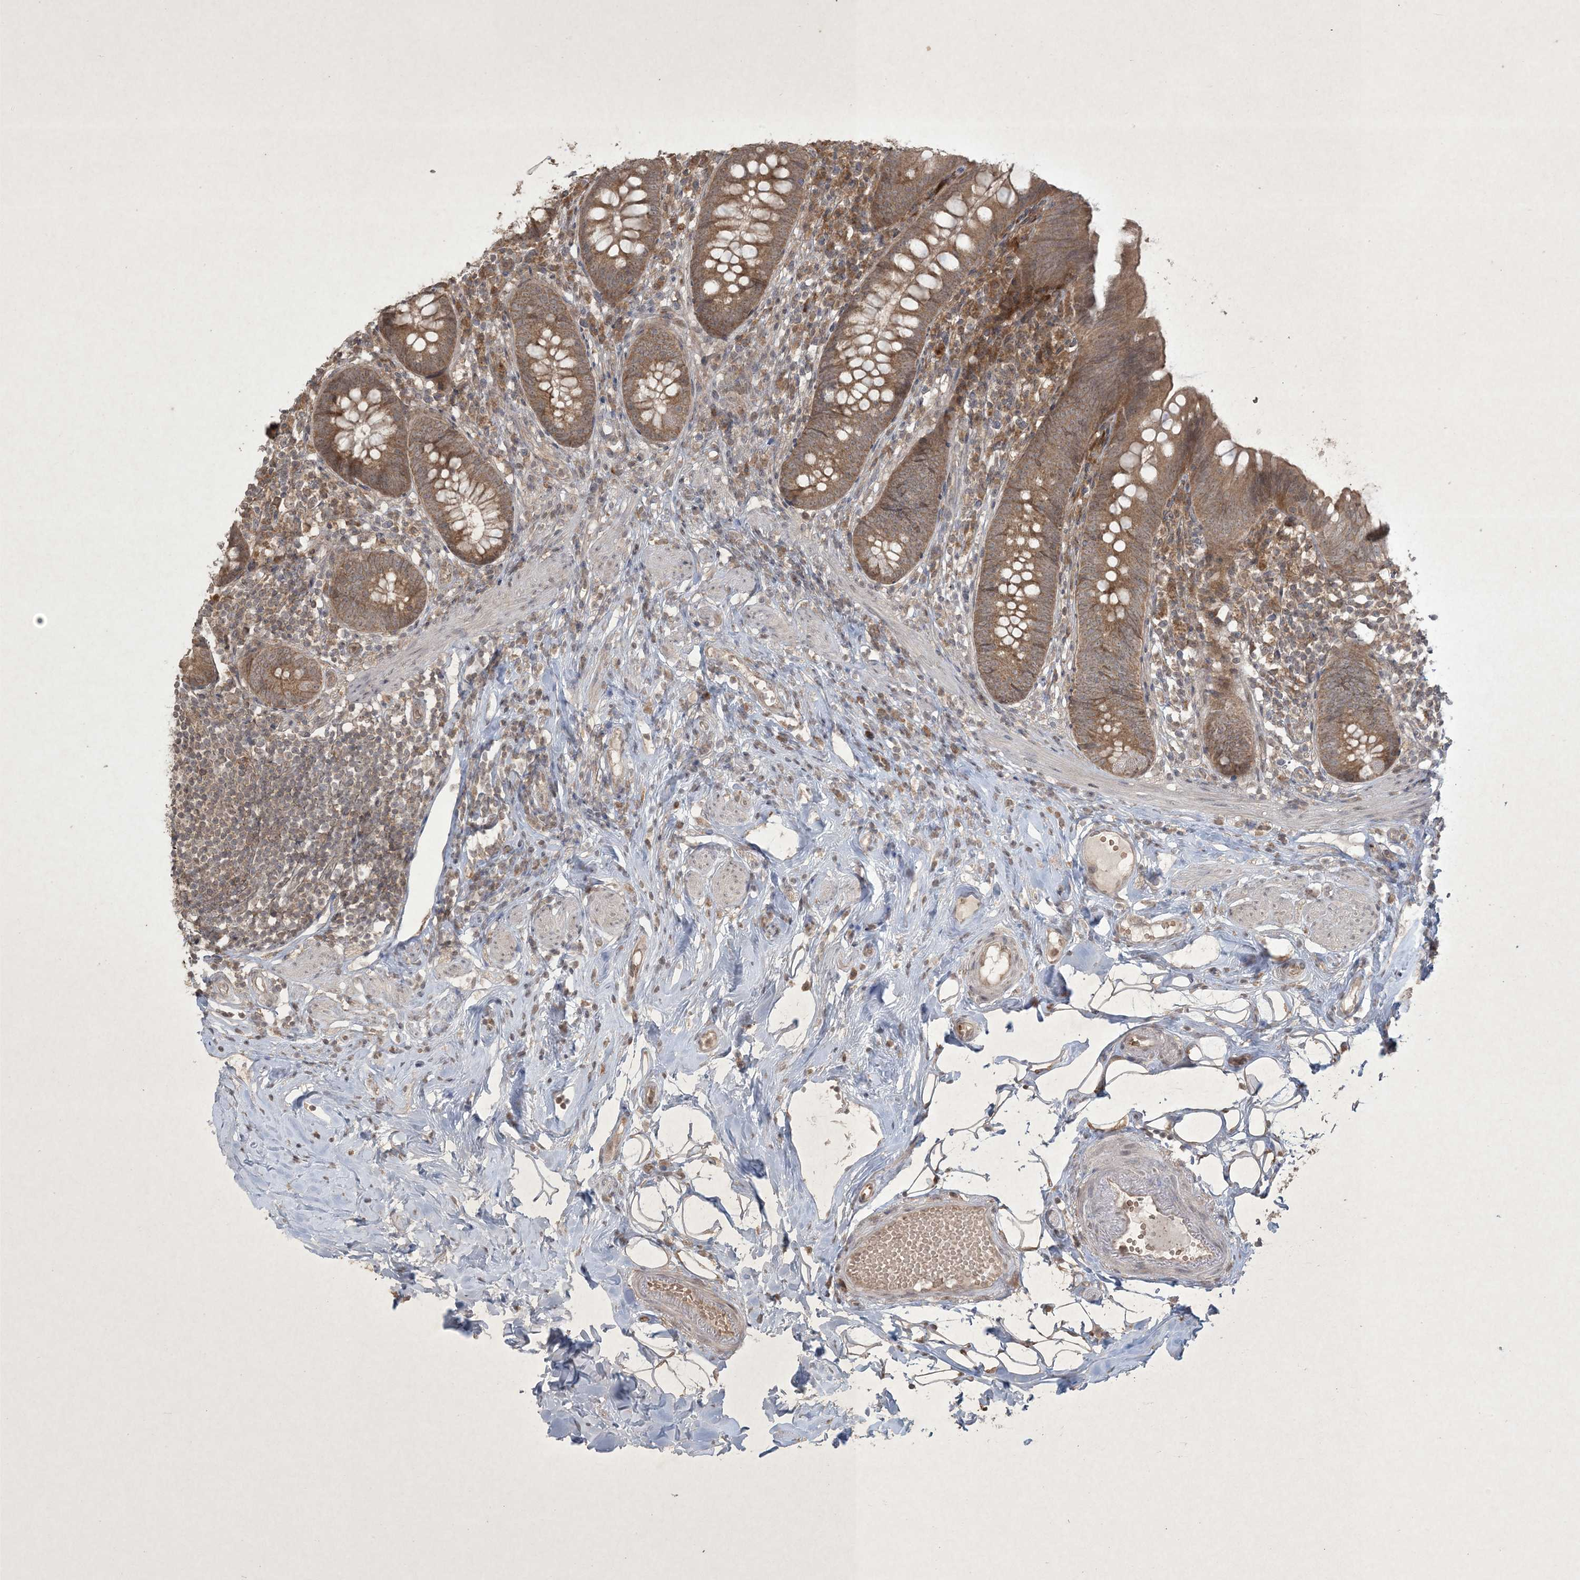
{"staining": {"intensity": "moderate", "quantity": ">75%", "location": "cytoplasmic/membranous,nuclear"}, "tissue": "appendix", "cell_type": "Glandular cells", "image_type": "normal", "snomed": [{"axis": "morphology", "description": "Normal tissue, NOS"}, {"axis": "topography", "description": "Appendix"}], "caption": "Appendix stained for a protein (brown) demonstrates moderate cytoplasmic/membranous,nuclear positive staining in approximately >75% of glandular cells.", "gene": "NRBP2", "patient": {"sex": "female", "age": 62}}